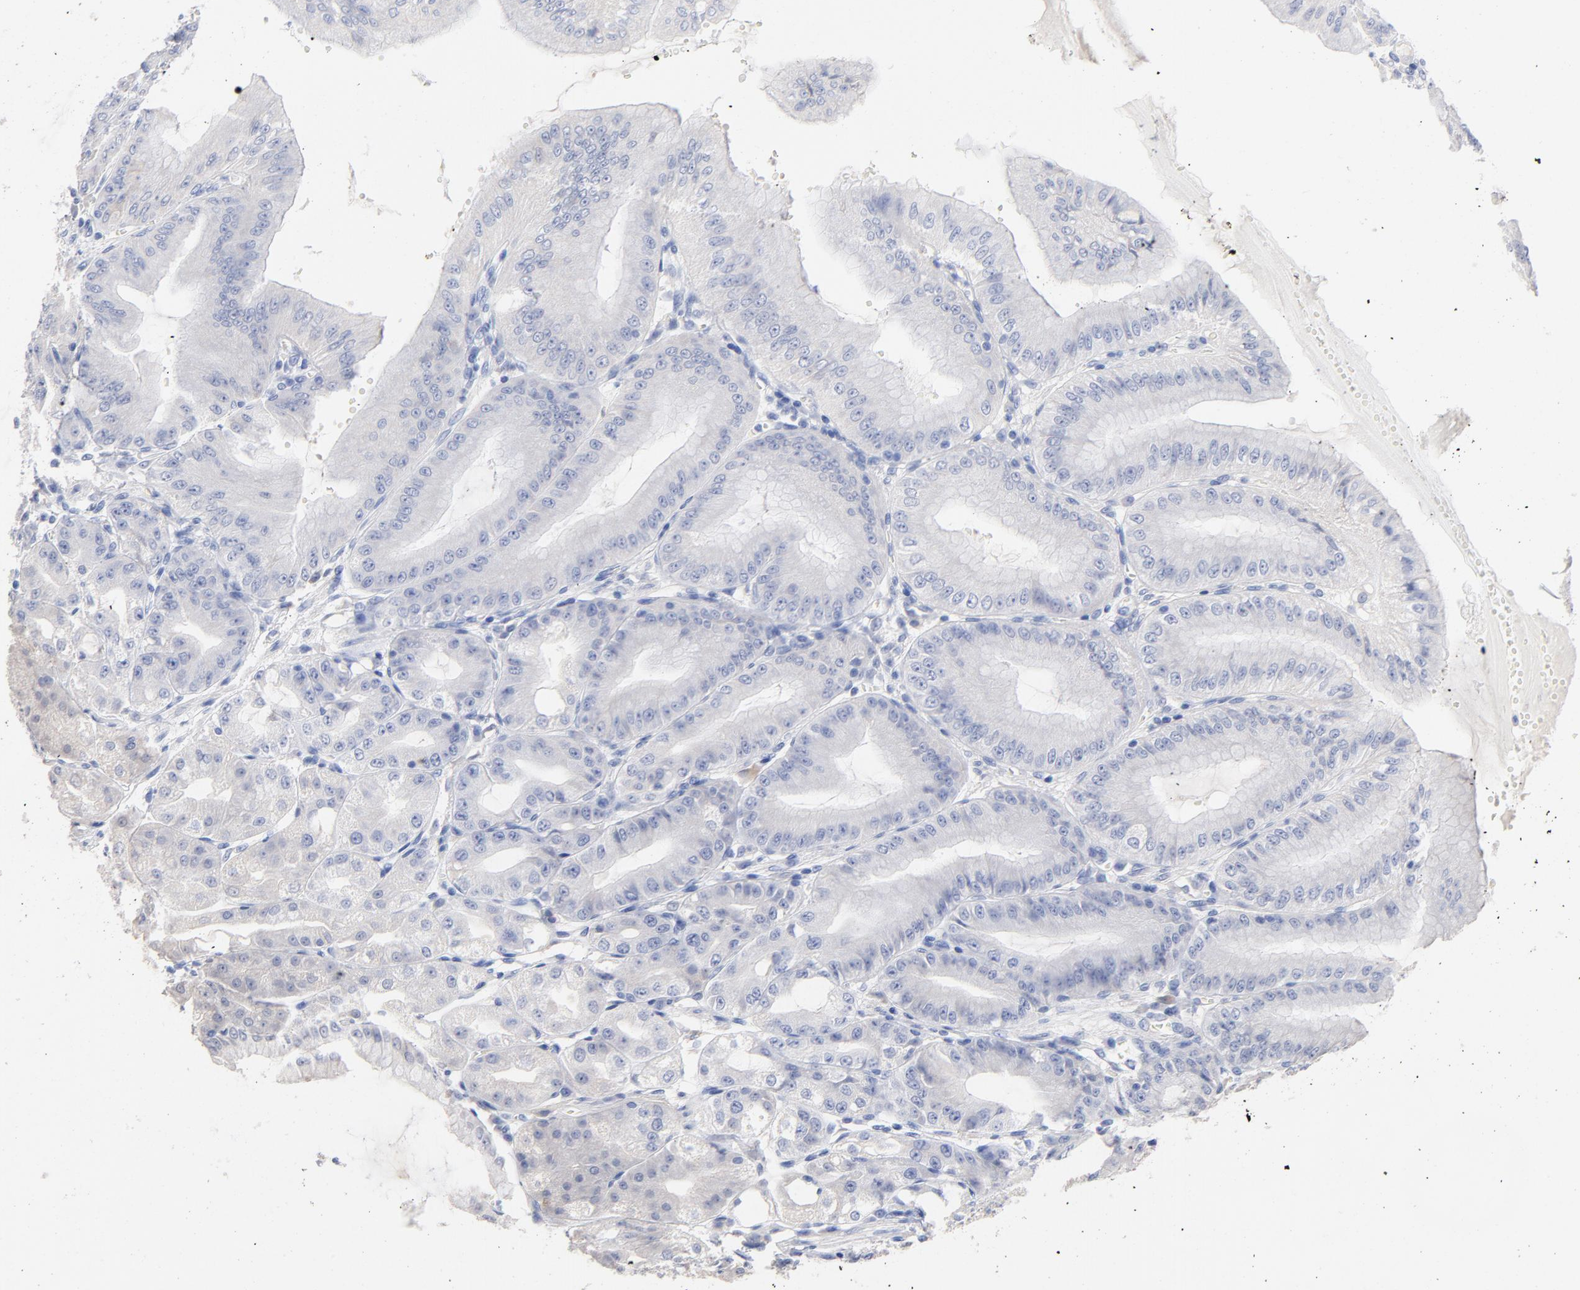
{"staining": {"intensity": "weak", "quantity": ">75%", "location": "cytoplasmic/membranous"}, "tissue": "stomach", "cell_type": "Glandular cells", "image_type": "normal", "snomed": [{"axis": "morphology", "description": "Normal tissue, NOS"}, {"axis": "topography", "description": "Stomach, lower"}], "caption": "Weak cytoplasmic/membranous expression is identified in about >75% of glandular cells in unremarkable stomach. The staining is performed using DAB brown chromogen to label protein expression. The nuclei are counter-stained blue using hematoxylin.", "gene": "CPS1", "patient": {"sex": "male", "age": 71}}